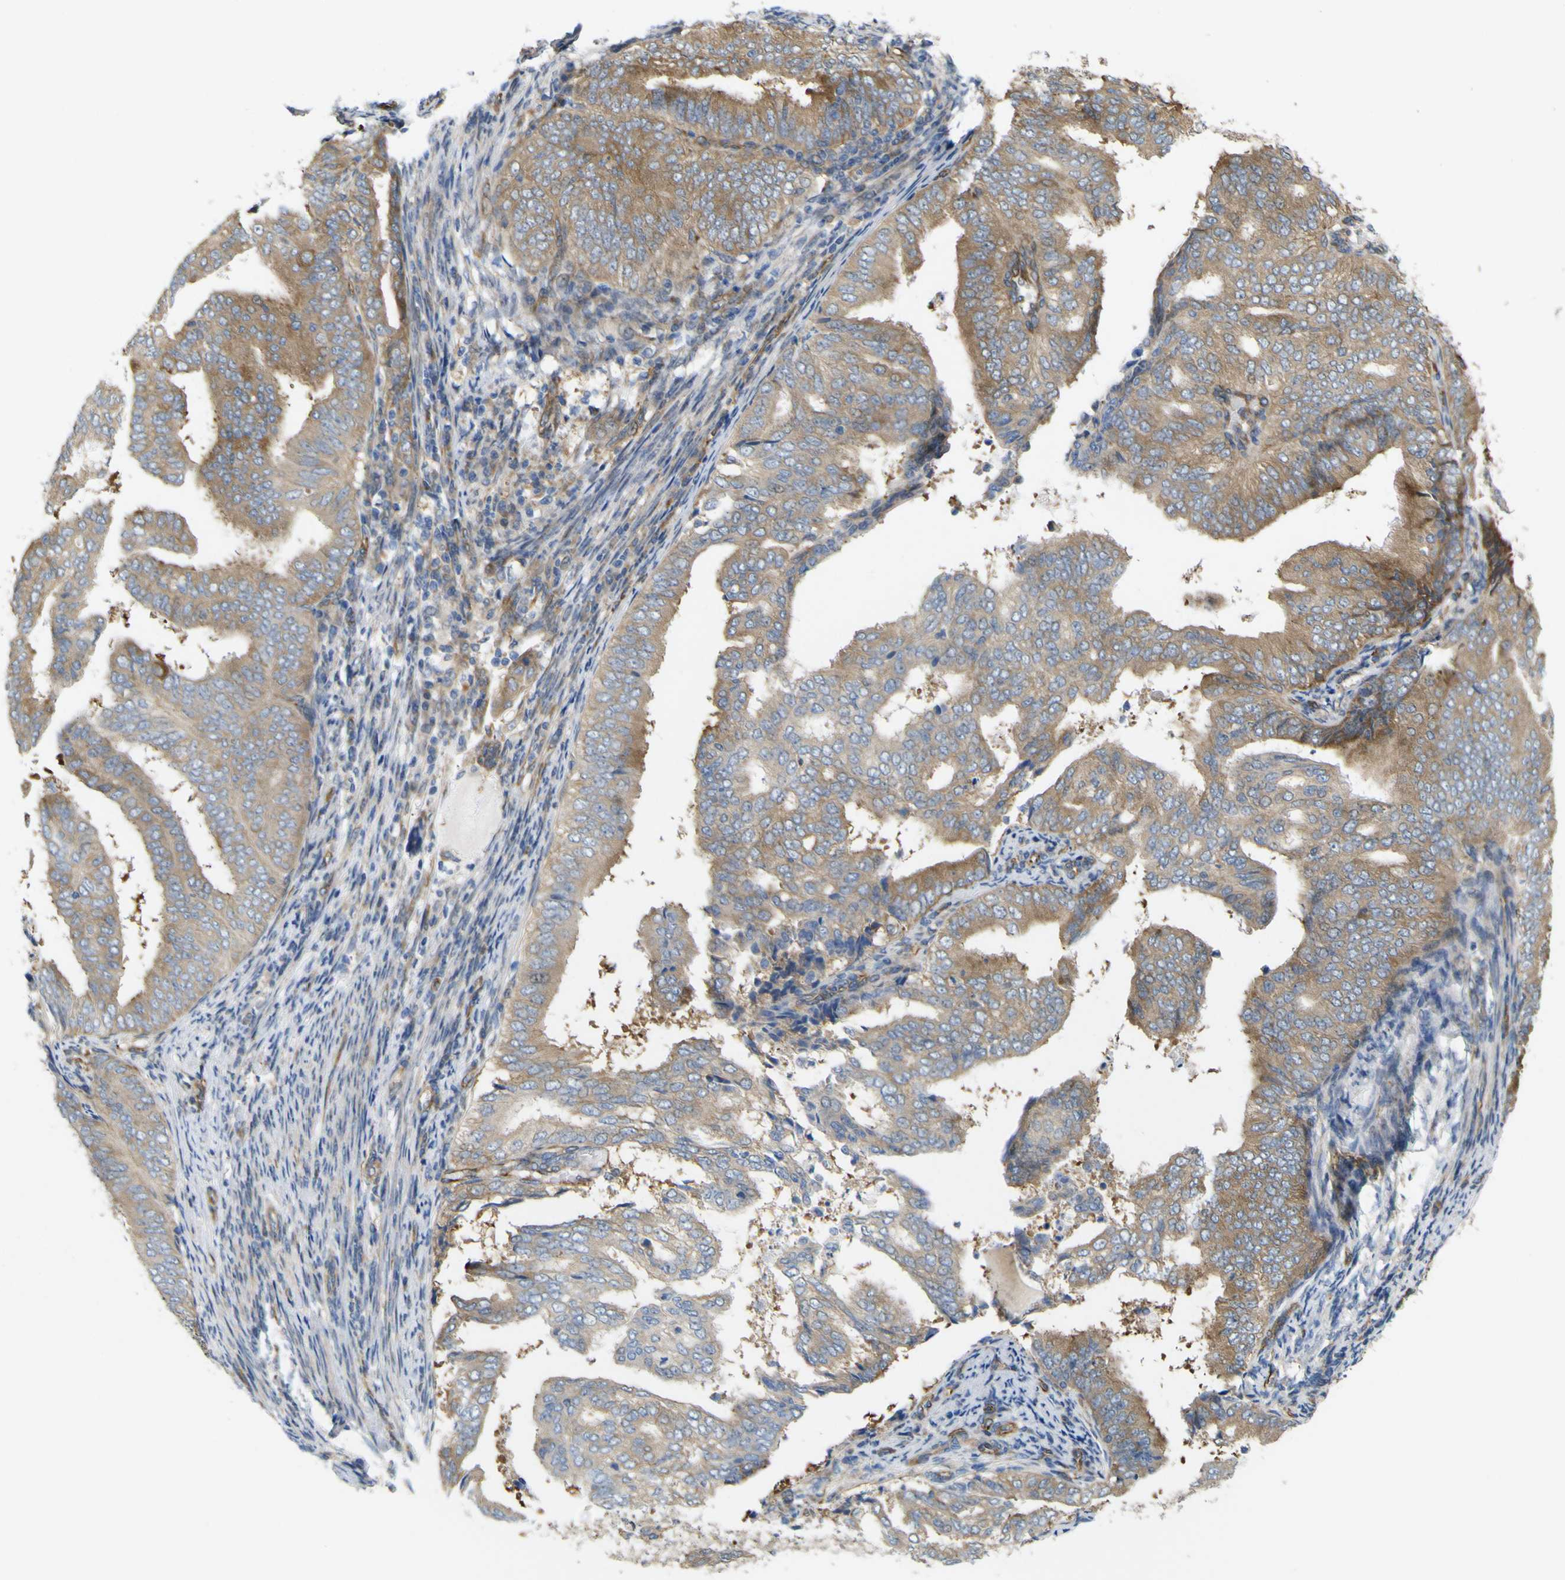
{"staining": {"intensity": "moderate", "quantity": ">75%", "location": "cytoplasmic/membranous"}, "tissue": "endometrial cancer", "cell_type": "Tumor cells", "image_type": "cancer", "snomed": [{"axis": "morphology", "description": "Adenocarcinoma, NOS"}, {"axis": "topography", "description": "Endometrium"}], "caption": "Moderate cytoplasmic/membranous protein expression is appreciated in approximately >75% of tumor cells in endometrial cancer (adenocarcinoma). The protein of interest is stained brown, and the nuclei are stained in blue (DAB (3,3'-diaminobenzidine) IHC with brightfield microscopy, high magnification).", "gene": "JPH1", "patient": {"sex": "female", "age": 58}}